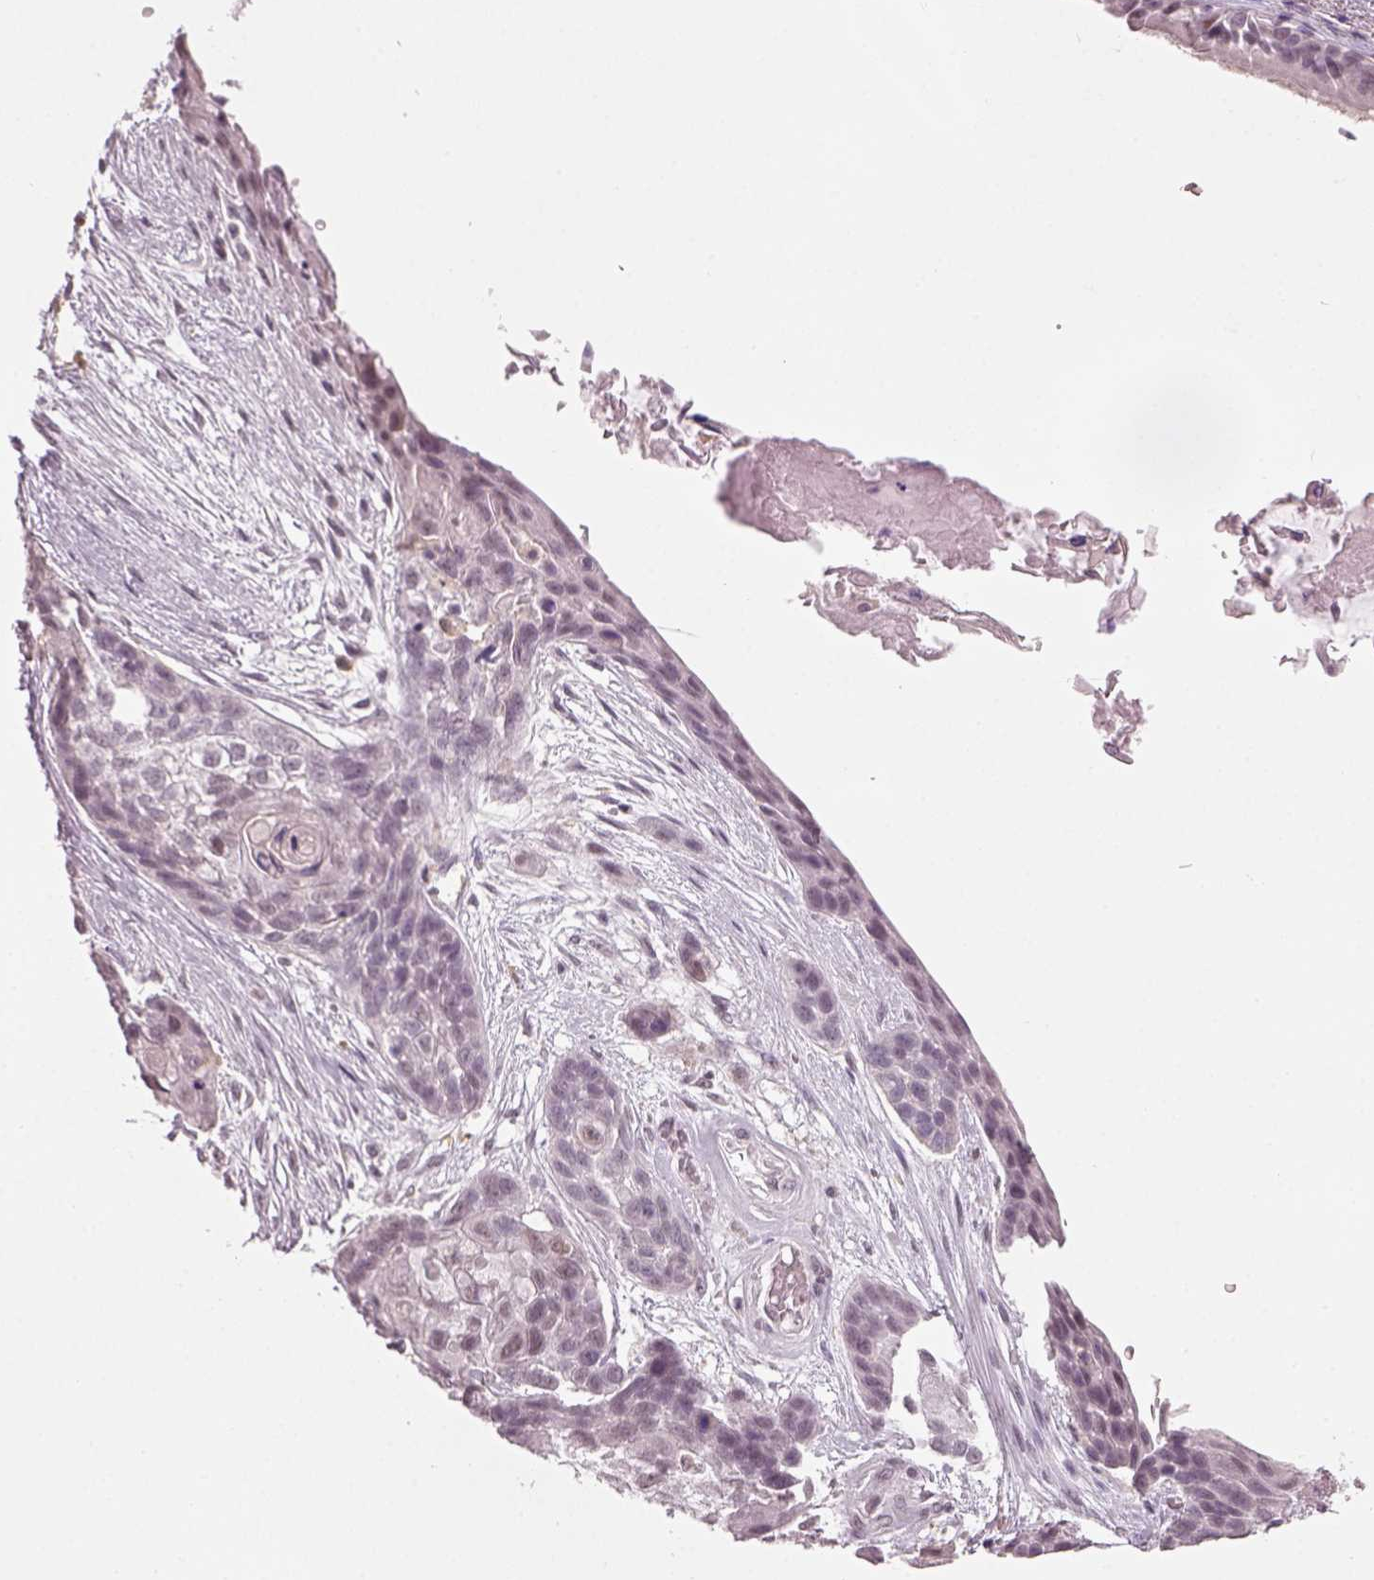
{"staining": {"intensity": "negative", "quantity": "none", "location": "none"}, "tissue": "lung cancer", "cell_type": "Tumor cells", "image_type": "cancer", "snomed": [{"axis": "morphology", "description": "Squamous cell carcinoma, NOS"}, {"axis": "topography", "description": "Lung"}], "caption": "This is an IHC histopathology image of human lung cancer. There is no expression in tumor cells.", "gene": "NAT8", "patient": {"sex": "male", "age": 69}}